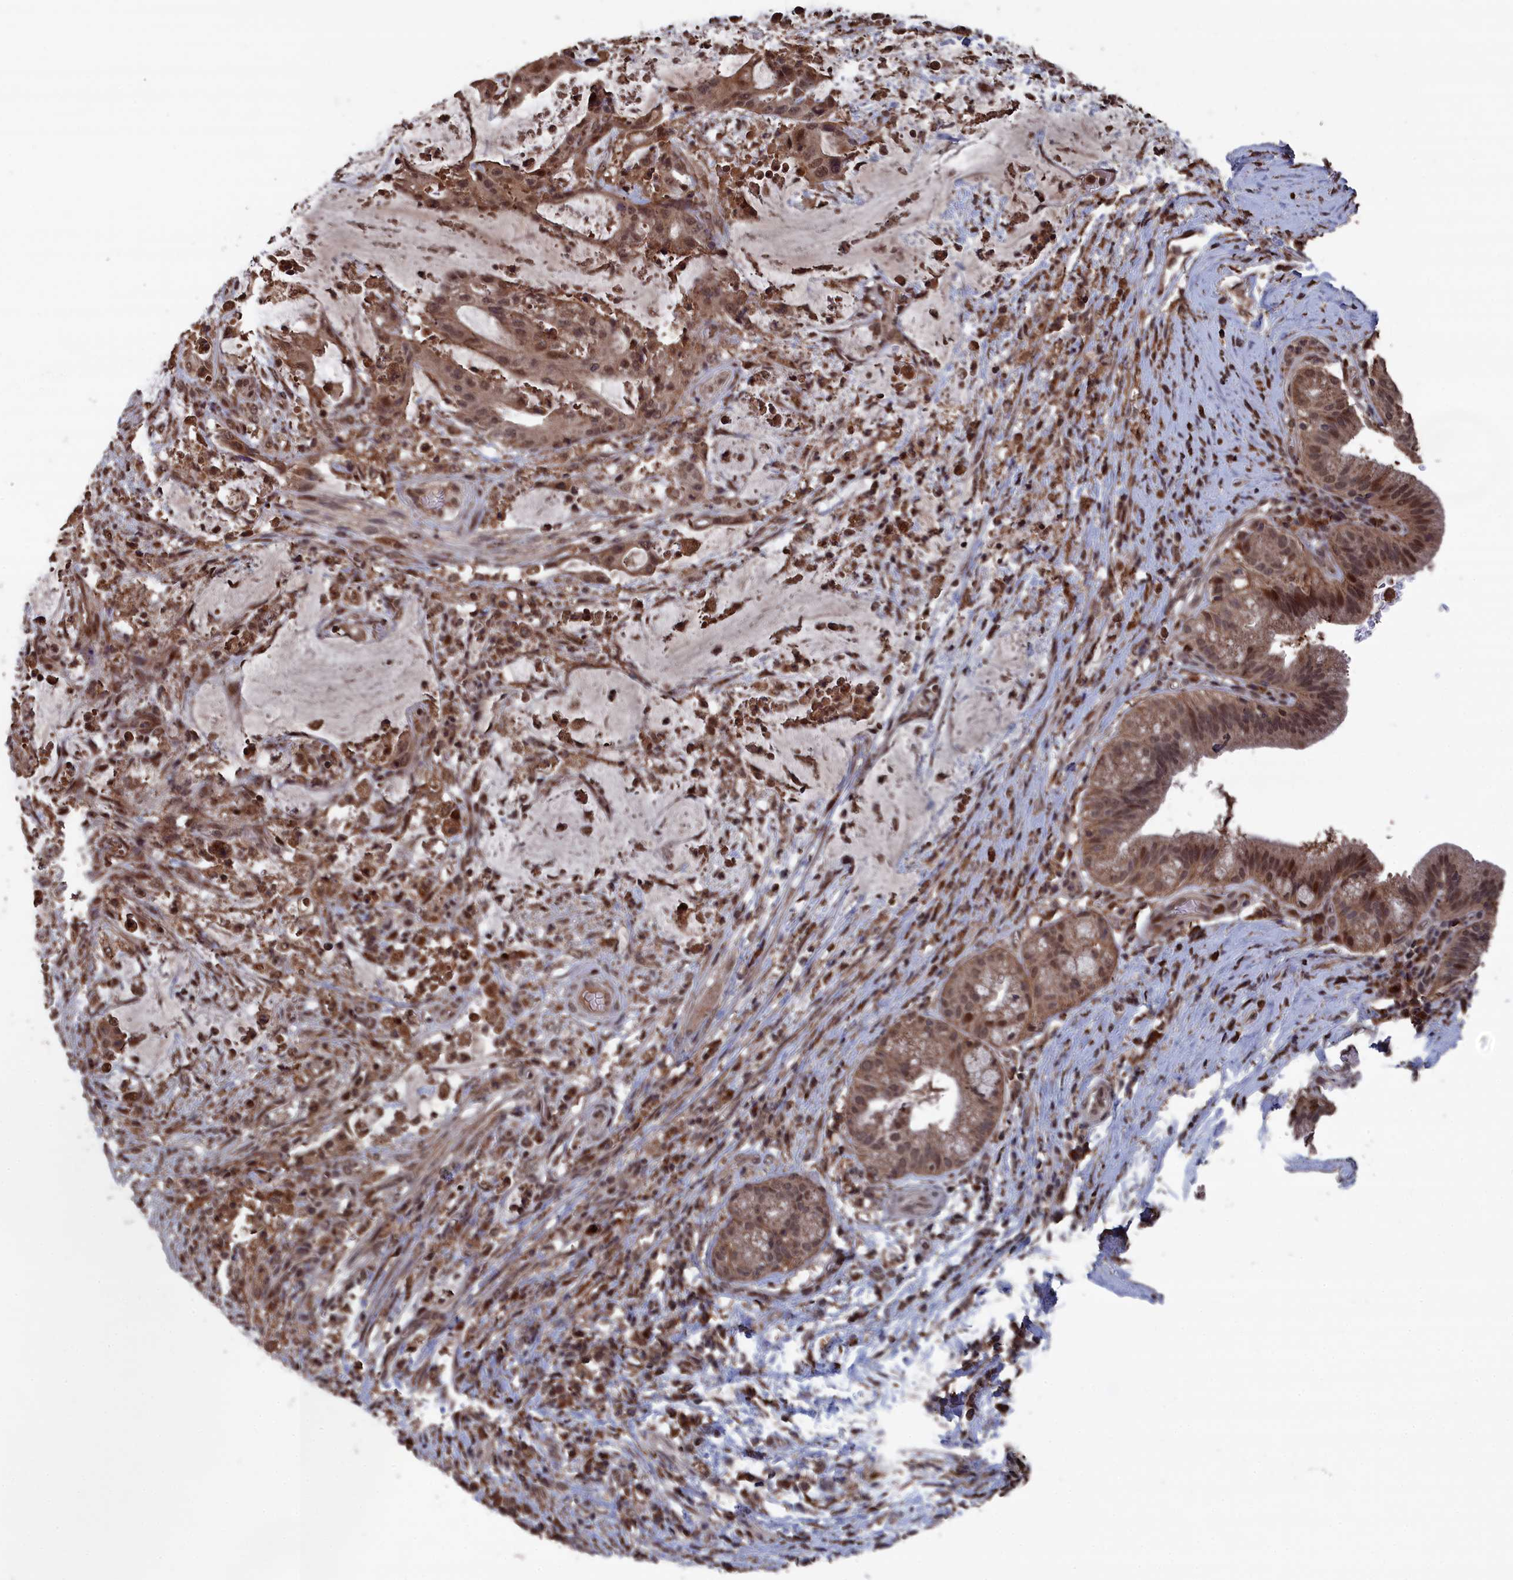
{"staining": {"intensity": "moderate", "quantity": "25%-75%", "location": "nuclear"}, "tissue": "liver cancer", "cell_type": "Tumor cells", "image_type": "cancer", "snomed": [{"axis": "morphology", "description": "Normal tissue, NOS"}, {"axis": "morphology", "description": "Cholangiocarcinoma"}, {"axis": "topography", "description": "Liver"}, {"axis": "topography", "description": "Peripheral nerve tissue"}], "caption": "An IHC image of neoplastic tissue is shown. Protein staining in brown labels moderate nuclear positivity in liver cholangiocarcinoma within tumor cells.", "gene": "CEACAM21", "patient": {"sex": "female", "age": 73}}